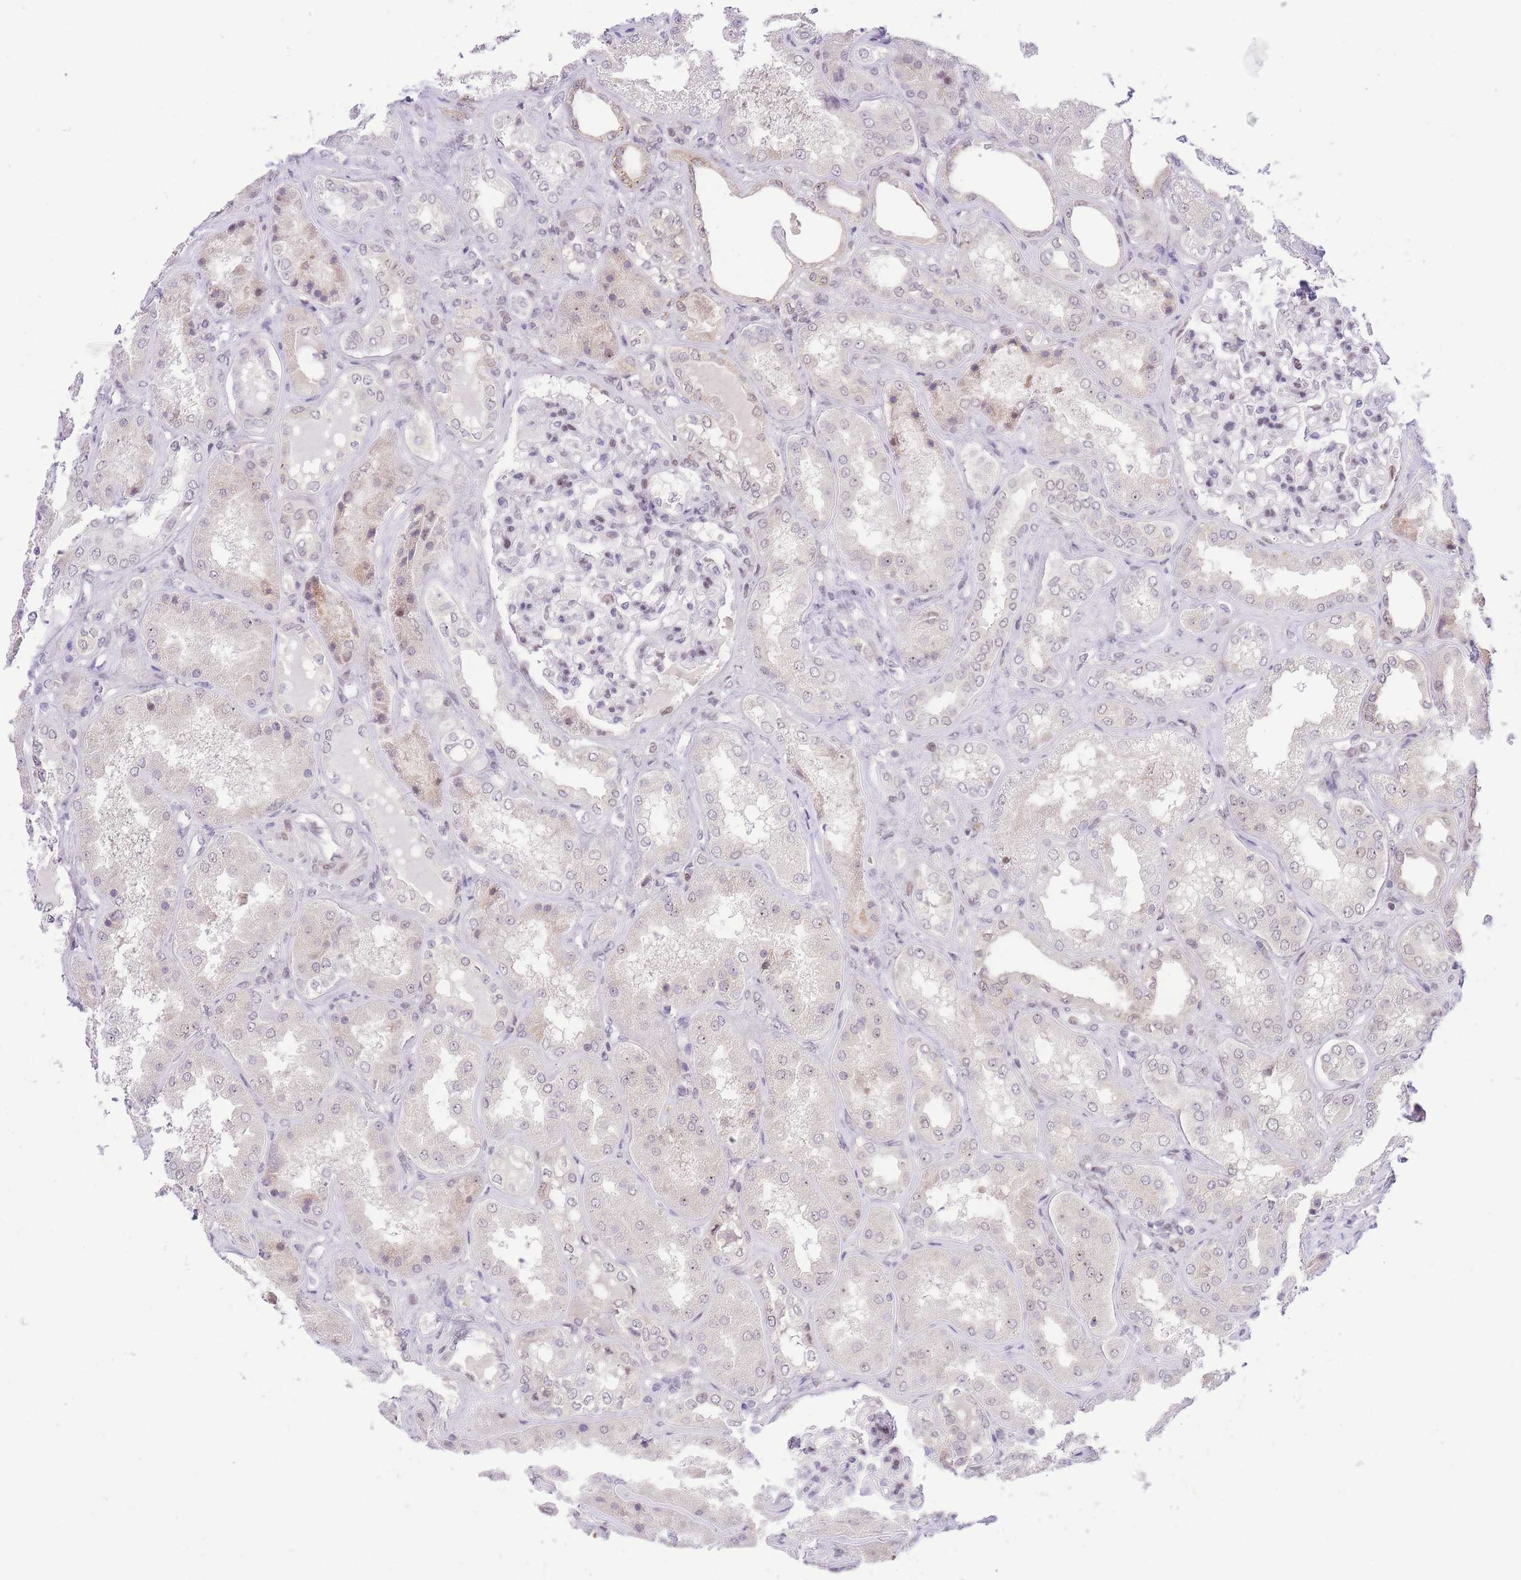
{"staining": {"intensity": "negative", "quantity": "none", "location": "none"}, "tissue": "kidney", "cell_type": "Cells in glomeruli", "image_type": "normal", "snomed": [{"axis": "morphology", "description": "Normal tissue, NOS"}, {"axis": "topography", "description": "Kidney"}], "caption": "A micrograph of kidney stained for a protein shows no brown staining in cells in glomeruli.", "gene": "STK39", "patient": {"sex": "female", "age": 56}}